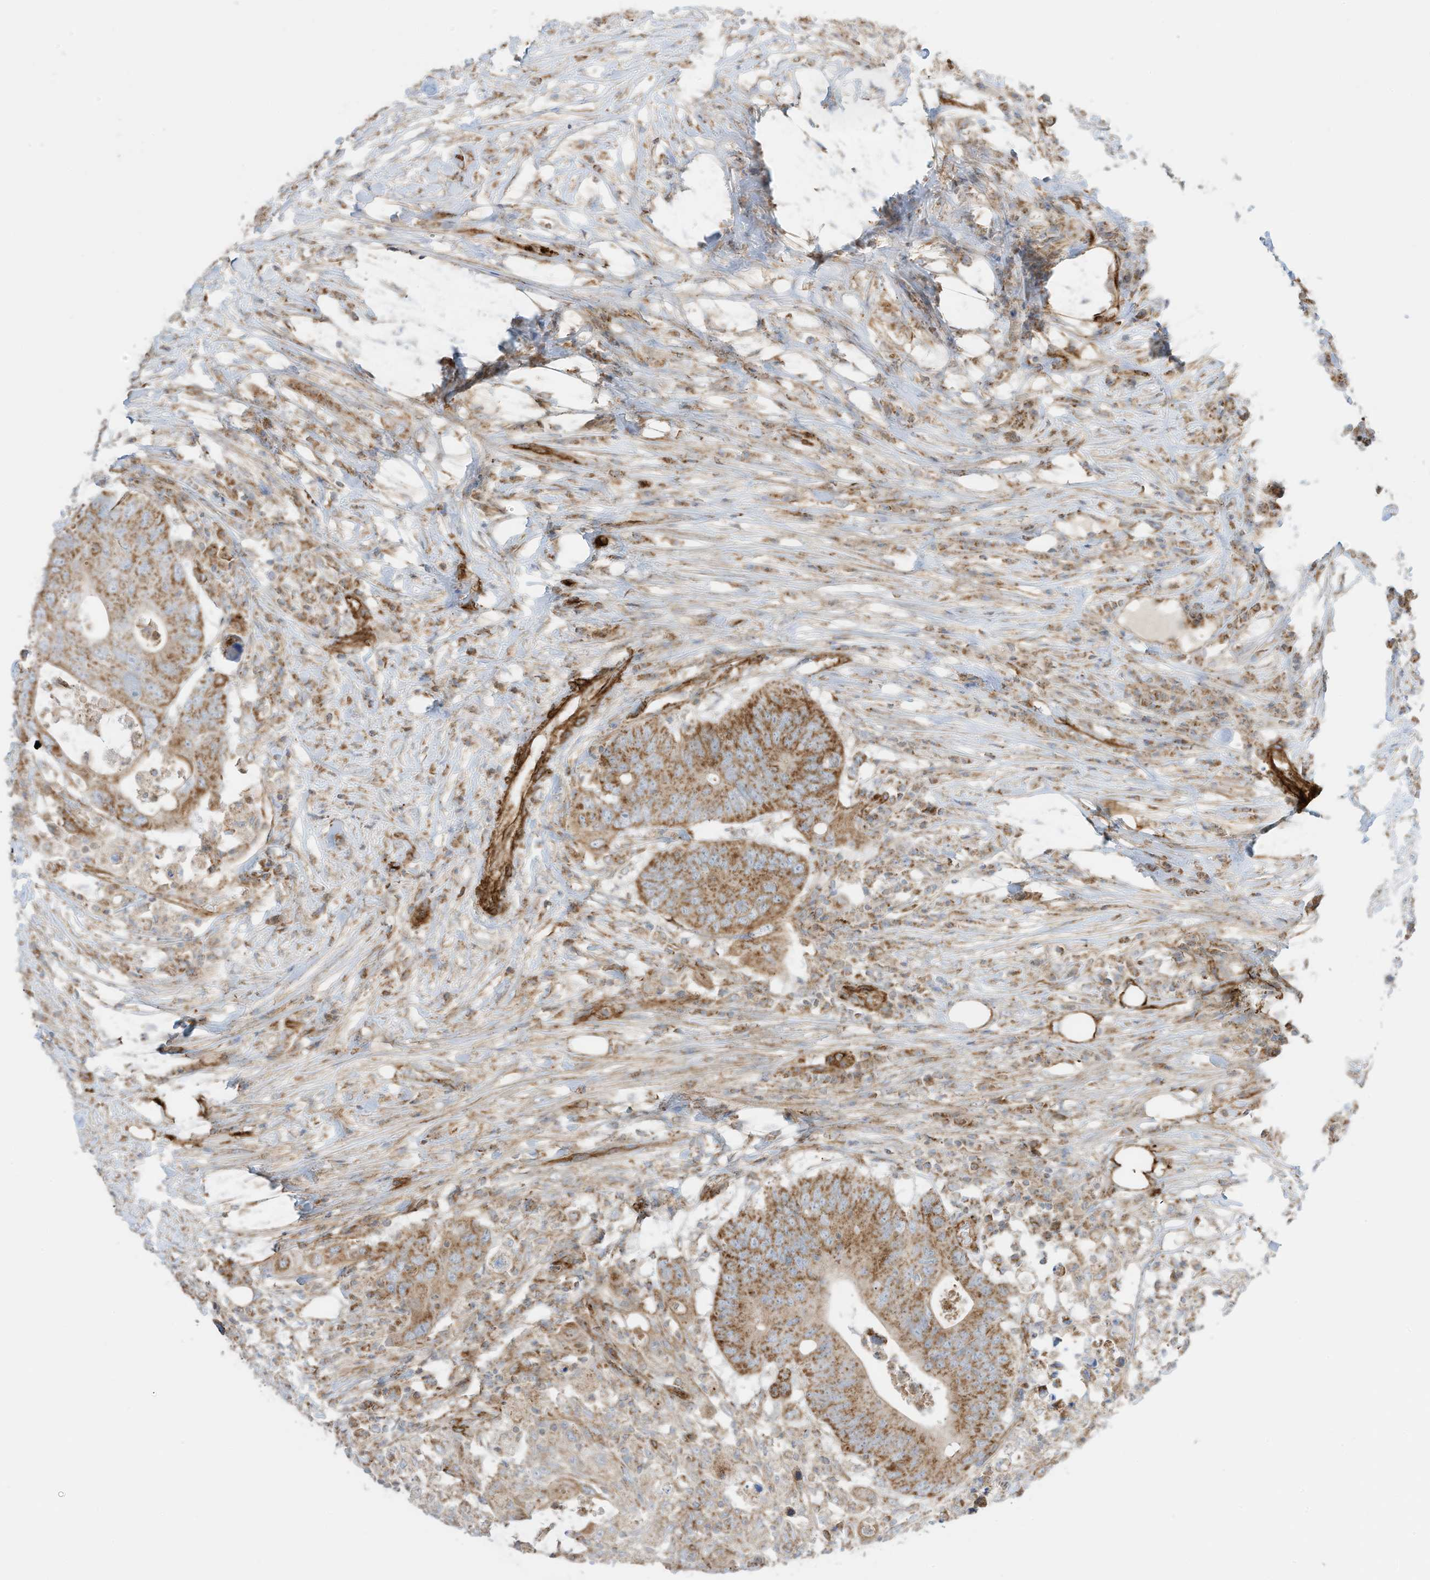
{"staining": {"intensity": "moderate", "quantity": ">75%", "location": "cytoplasmic/membranous"}, "tissue": "colorectal cancer", "cell_type": "Tumor cells", "image_type": "cancer", "snomed": [{"axis": "morphology", "description": "Adenocarcinoma, NOS"}, {"axis": "topography", "description": "Colon"}], "caption": "Colorectal cancer (adenocarcinoma) tissue displays moderate cytoplasmic/membranous staining in about >75% of tumor cells, visualized by immunohistochemistry. (brown staining indicates protein expression, while blue staining denotes nuclei).", "gene": "ABCB7", "patient": {"sex": "male", "age": 71}}